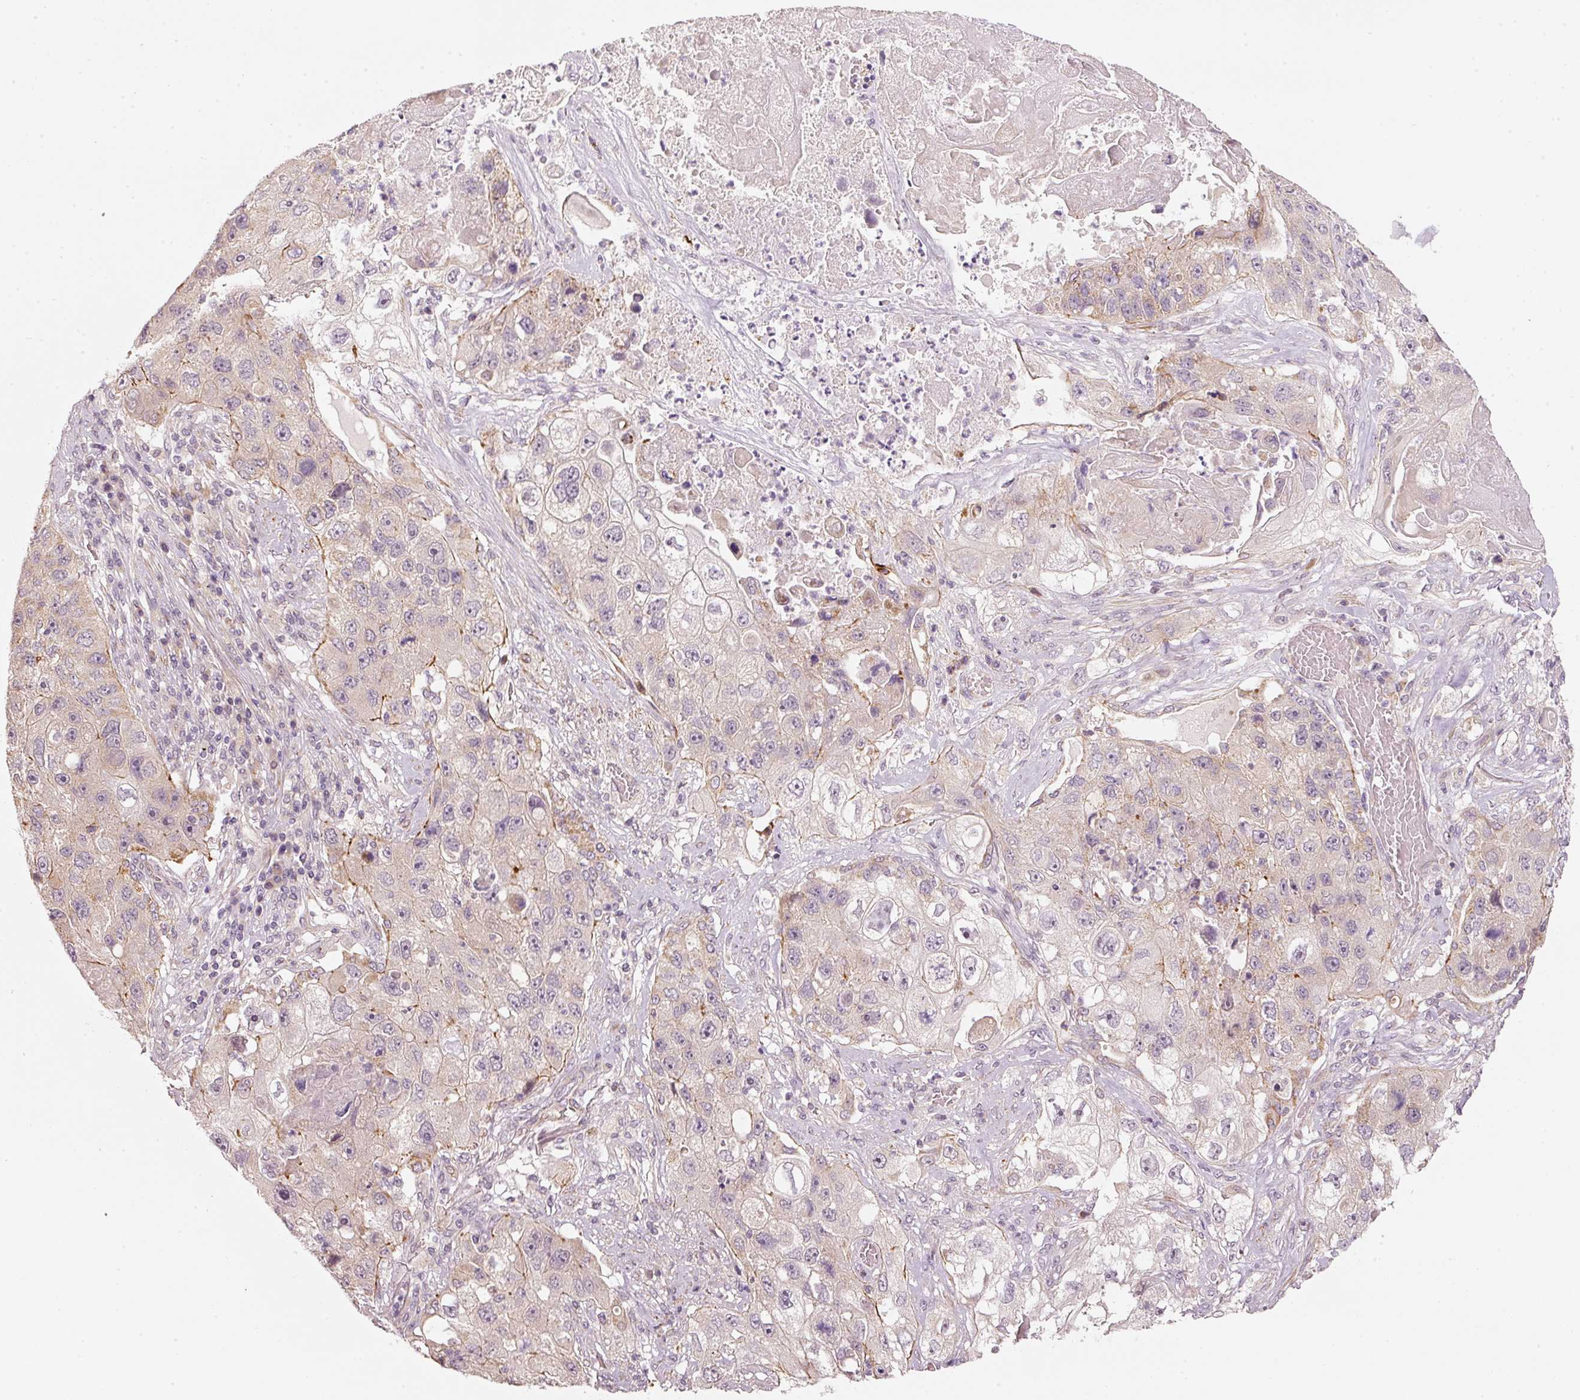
{"staining": {"intensity": "negative", "quantity": "none", "location": "none"}, "tissue": "lung cancer", "cell_type": "Tumor cells", "image_type": "cancer", "snomed": [{"axis": "morphology", "description": "Squamous cell carcinoma, NOS"}, {"axis": "topography", "description": "Lung"}], "caption": "High magnification brightfield microscopy of lung cancer (squamous cell carcinoma) stained with DAB (3,3'-diaminobenzidine) (brown) and counterstained with hematoxylin (blue): tumor cells show no significant staining.", "gene": "ARHGAP22", "patient": {"sex": "male", "age": 61}}